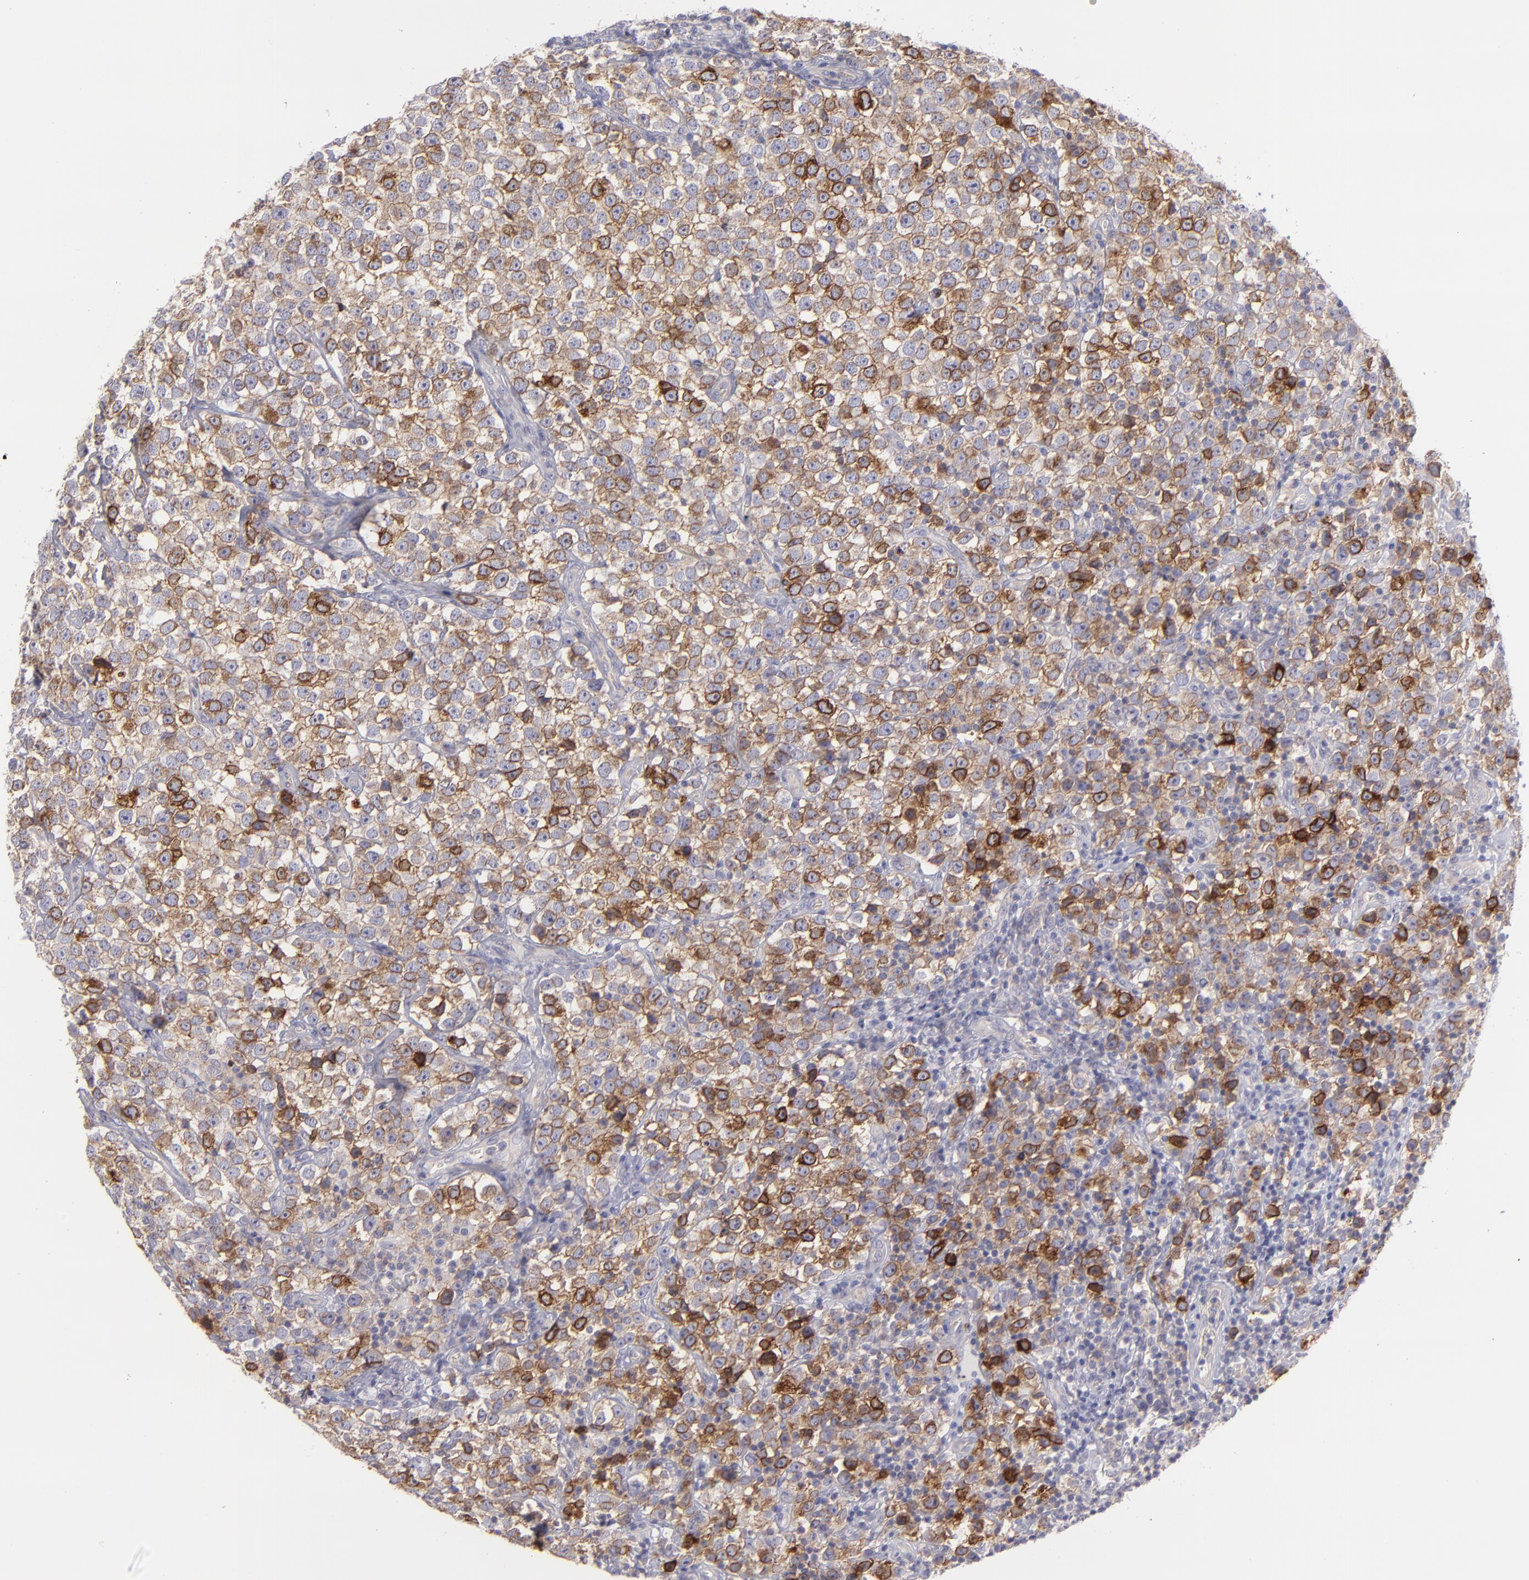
{"staining": {"intensity": "strong", "quantity": "25%-75%", "location": "cytoplasmic/membranous"}, "tissue": "testis cancer", "cell_type": "Tumor cells", "image_type": "cancer", "snomed": [{"axis": "morphology", "description": "Seminoma, NOS"}, {"axis": "topography", "description": "Testis"}], "caption": "Strong cytoplasmic/membranous protein expression is appreciated in about 25%-75% of tumor cells in testis seminoma. The staining was performed using DAB (3,3'-diaminobenzidine) to visualize the protein expression in brown, while the nuclei were stained in blue with hematoxylin (Magnification: 20x).", "gene": "BSG", "patient": {"sex": "male", "age": 25}}